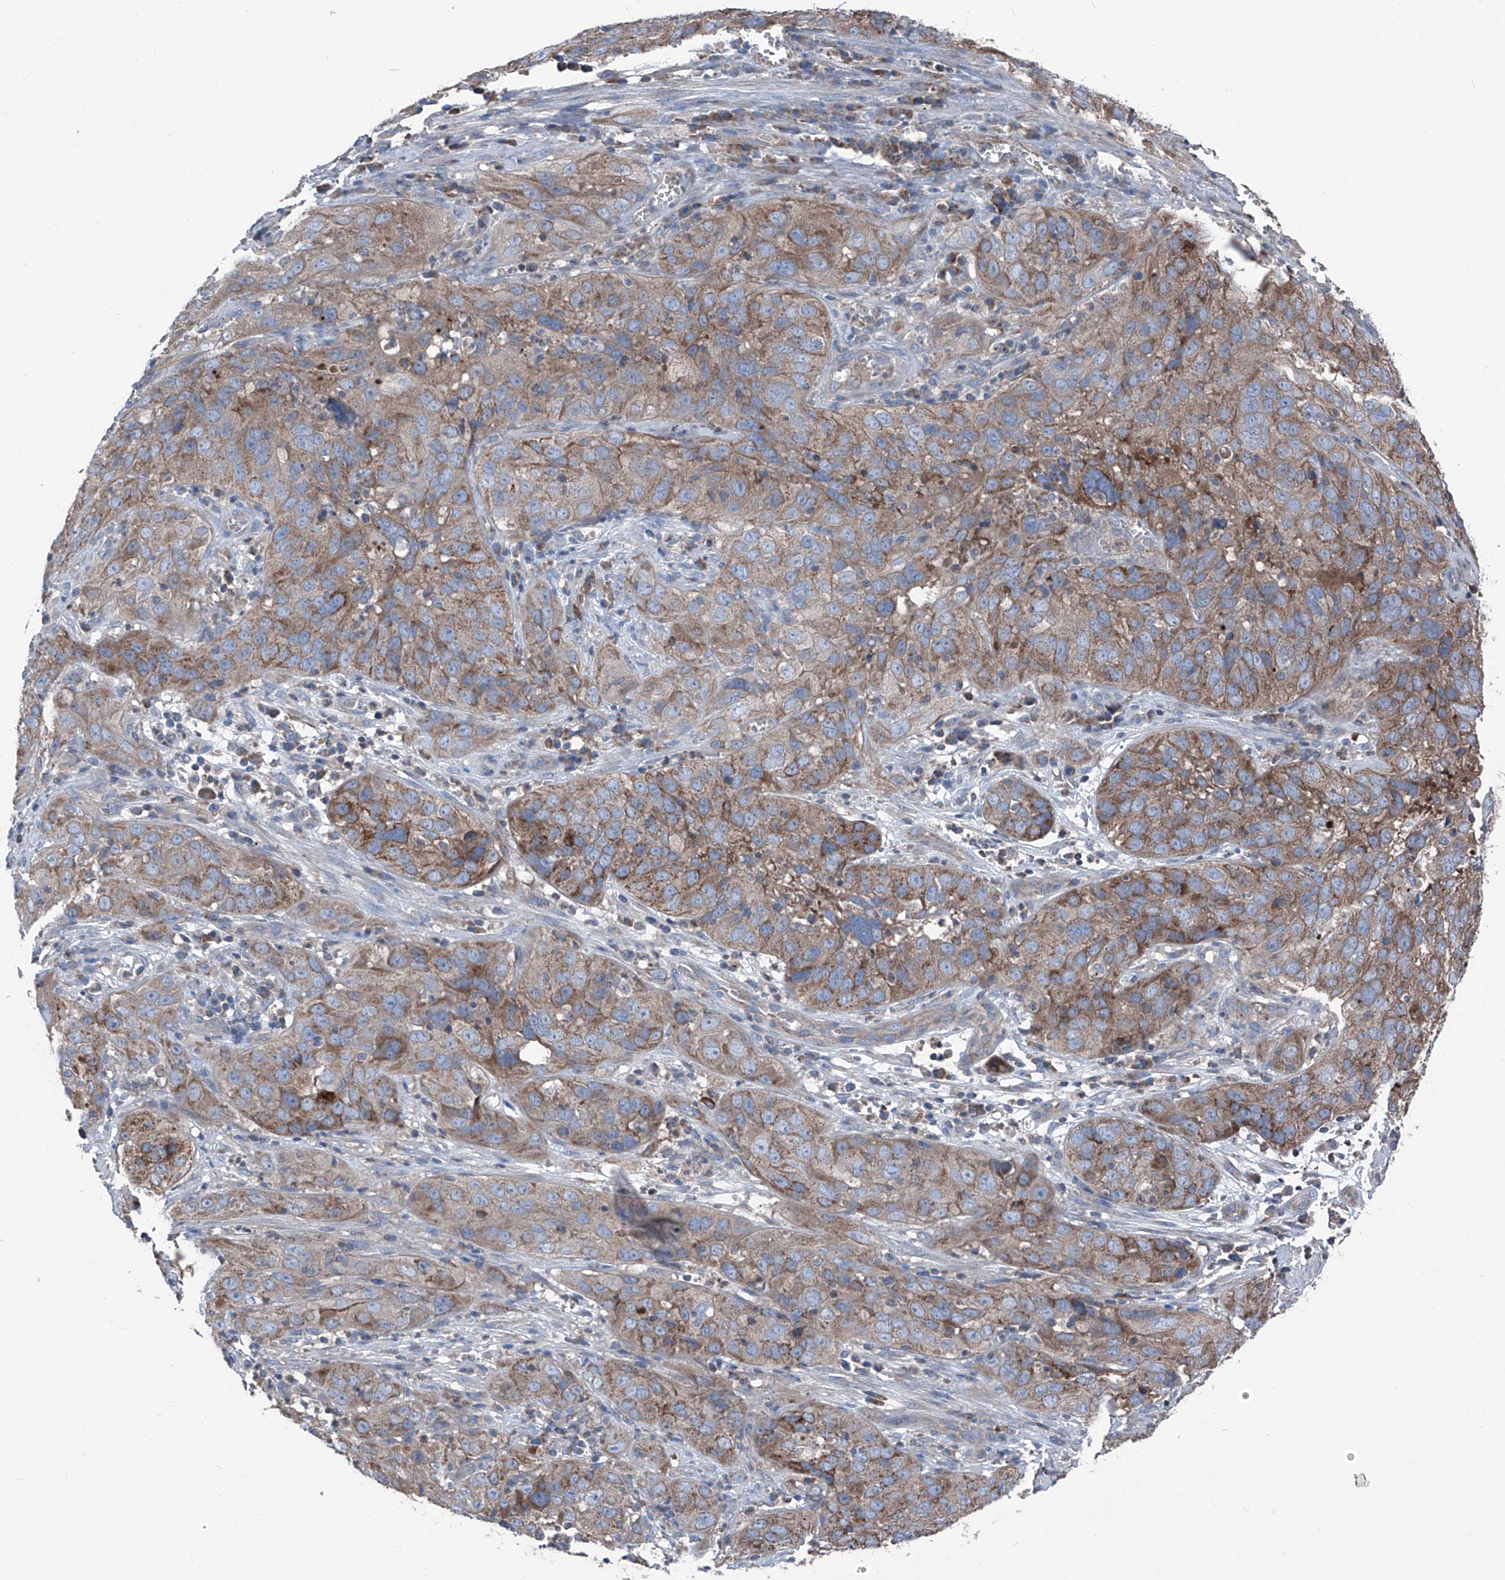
{"staining": {"intensity": "moderate", "quantity": ">75%", "location": "cytoplasmic/membranous"}, "tissue": "cervical cancer", "cell_type": "Tumor cells", "image_type": "cancer", "snomed": [{"axis": "morphology", "description": "Squamous cell carcinoma, NOS"}, {"axis": "topography", "description": "Cervix"}], "caption": "This histopathology image displays squamous cell carcinoma (cervical) stained with IHC to label a protein in brown. The cytoplasmic/membranous of tumor cells show moderate positivity for the protein. Nuclei are counter-stained blue.", "gene": "GPAT3", "patient": {"sex": "female", "age": 32}}